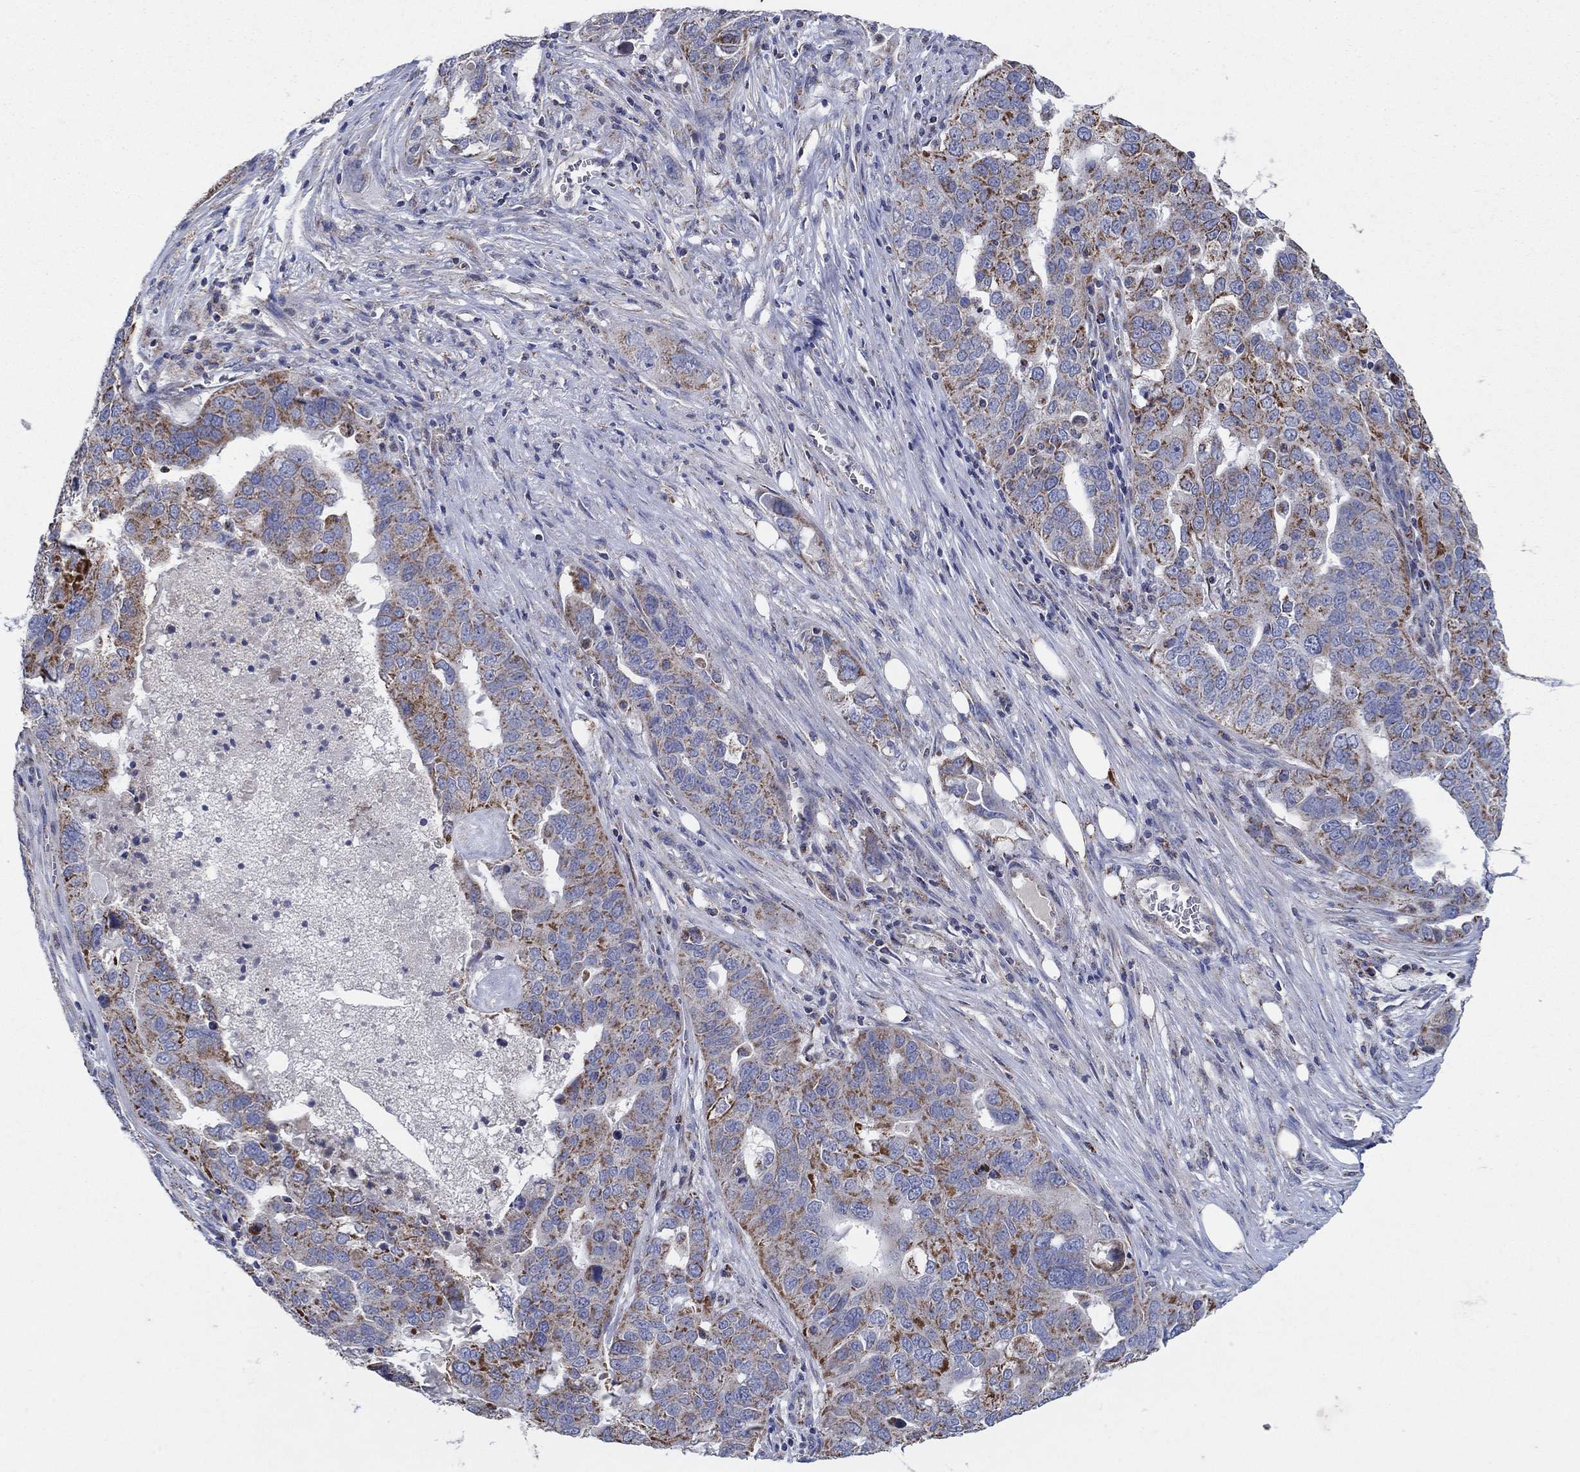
{"staining": {"intensity": "moderate", "quantity": "25%-75%", "location": "cytoplasmic/membranous"}, "tissue": "ovarian cancer", "cell_type": "Tumor cells", "image_type": "cancer", "snomed": [{"axis": "morphology", "description": "Carcinoma, endometroid"}, {"axis": "topography", "description": "Soft tissue"}, {"axis": "topography", "description": "Ovary"}], "caption": "Ovarian cancer stained with a protein marker shows moderate staining in tumor cells.", "gene": "C9orf85", "patient": {"sex": "female", "age": 52}}